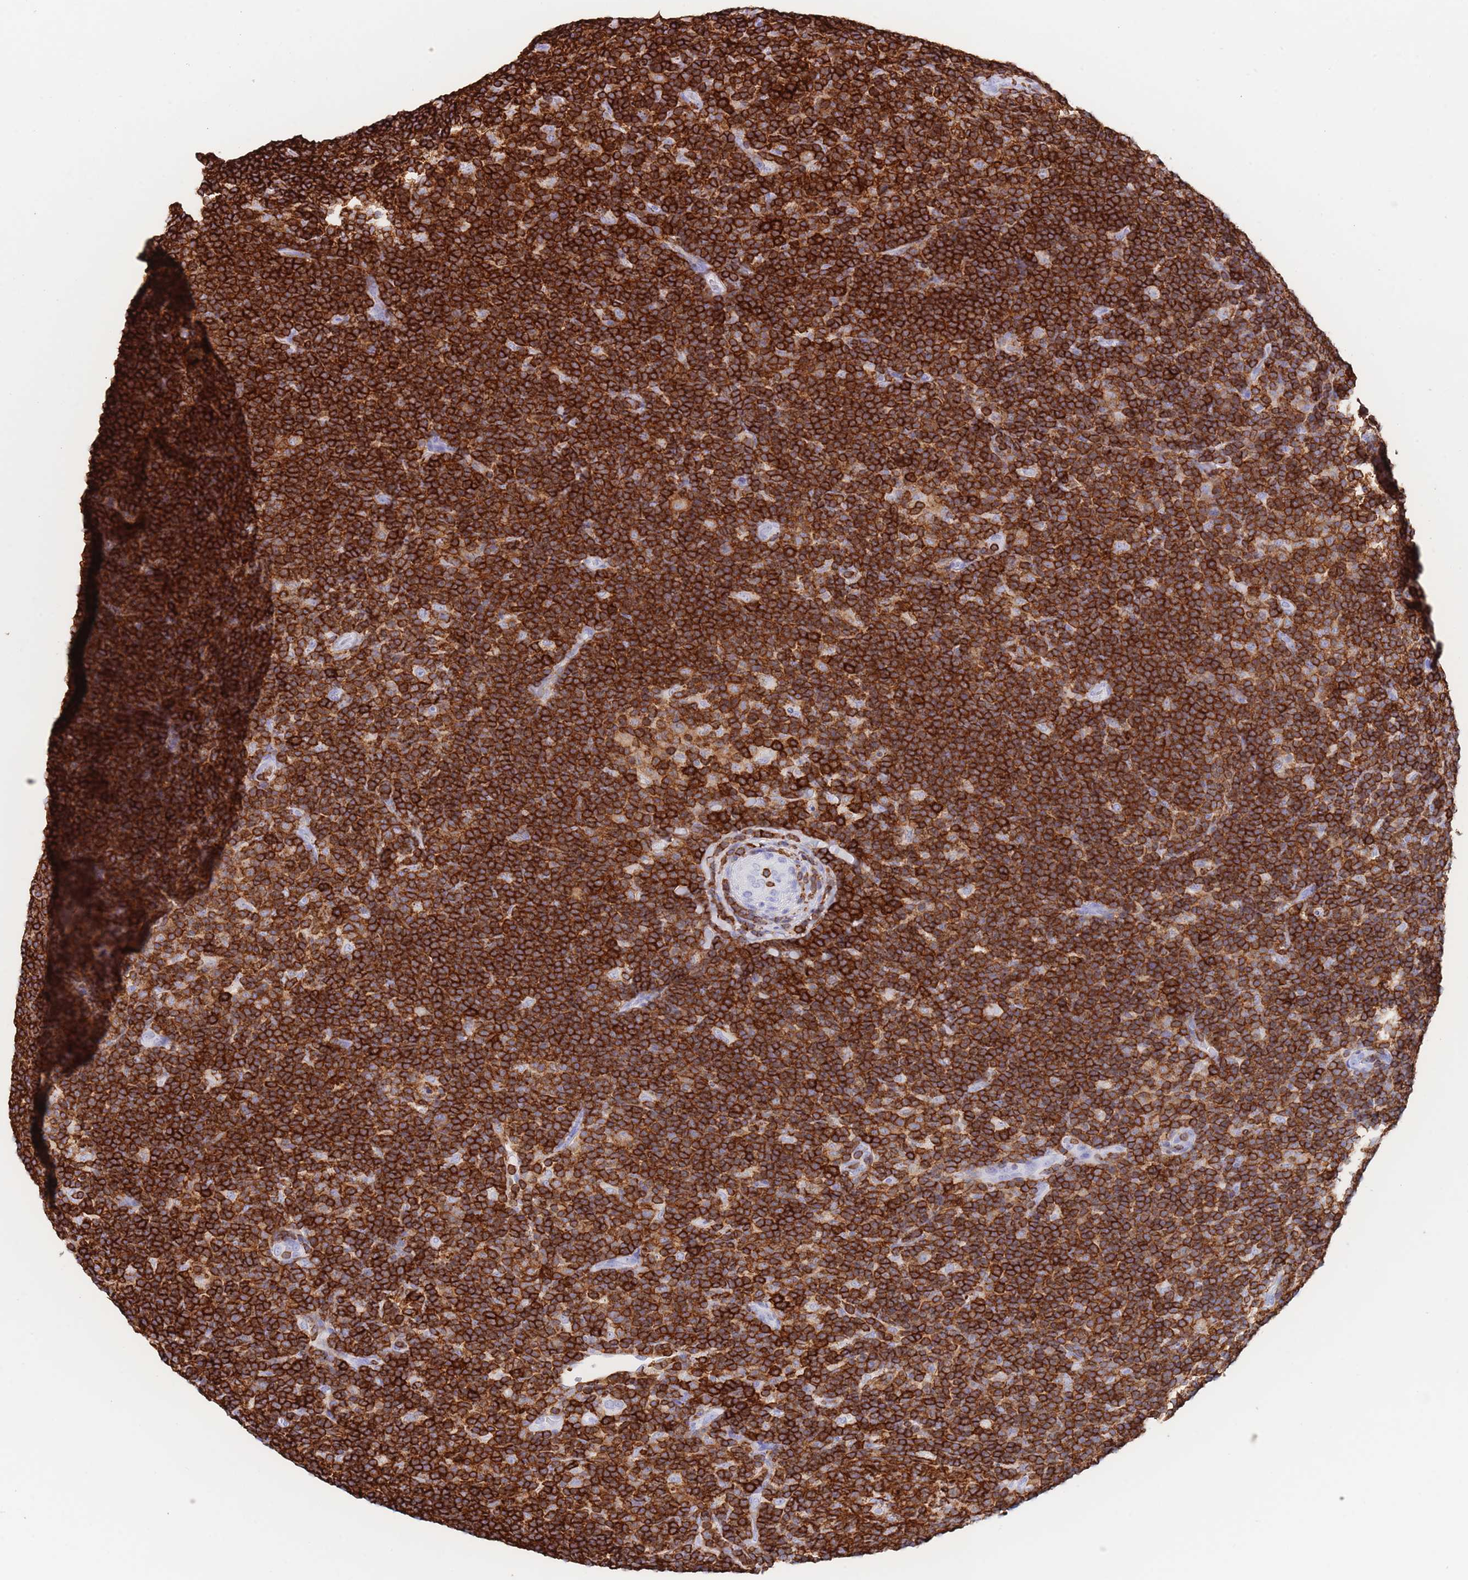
{"staining": {"intensity": "negative", "quantity": "none", "location": "none"}, "tissue": "lymphoma", "cell_type": "Tumor cells", "image_type": "cancer", "snomed": [{"axis": "morphology", "description": "Hodgkin's disease, NOS"}, {"axis": "topography", "description": "Lymph node"}], "caption": "High power microscopy histopathology image of an immunohistochemistry micrograph of lymphoma, revealing no significant positivity in tumor cells.", "gene": "CORO1A", "patient": {"sex": "female", "age": 57}}